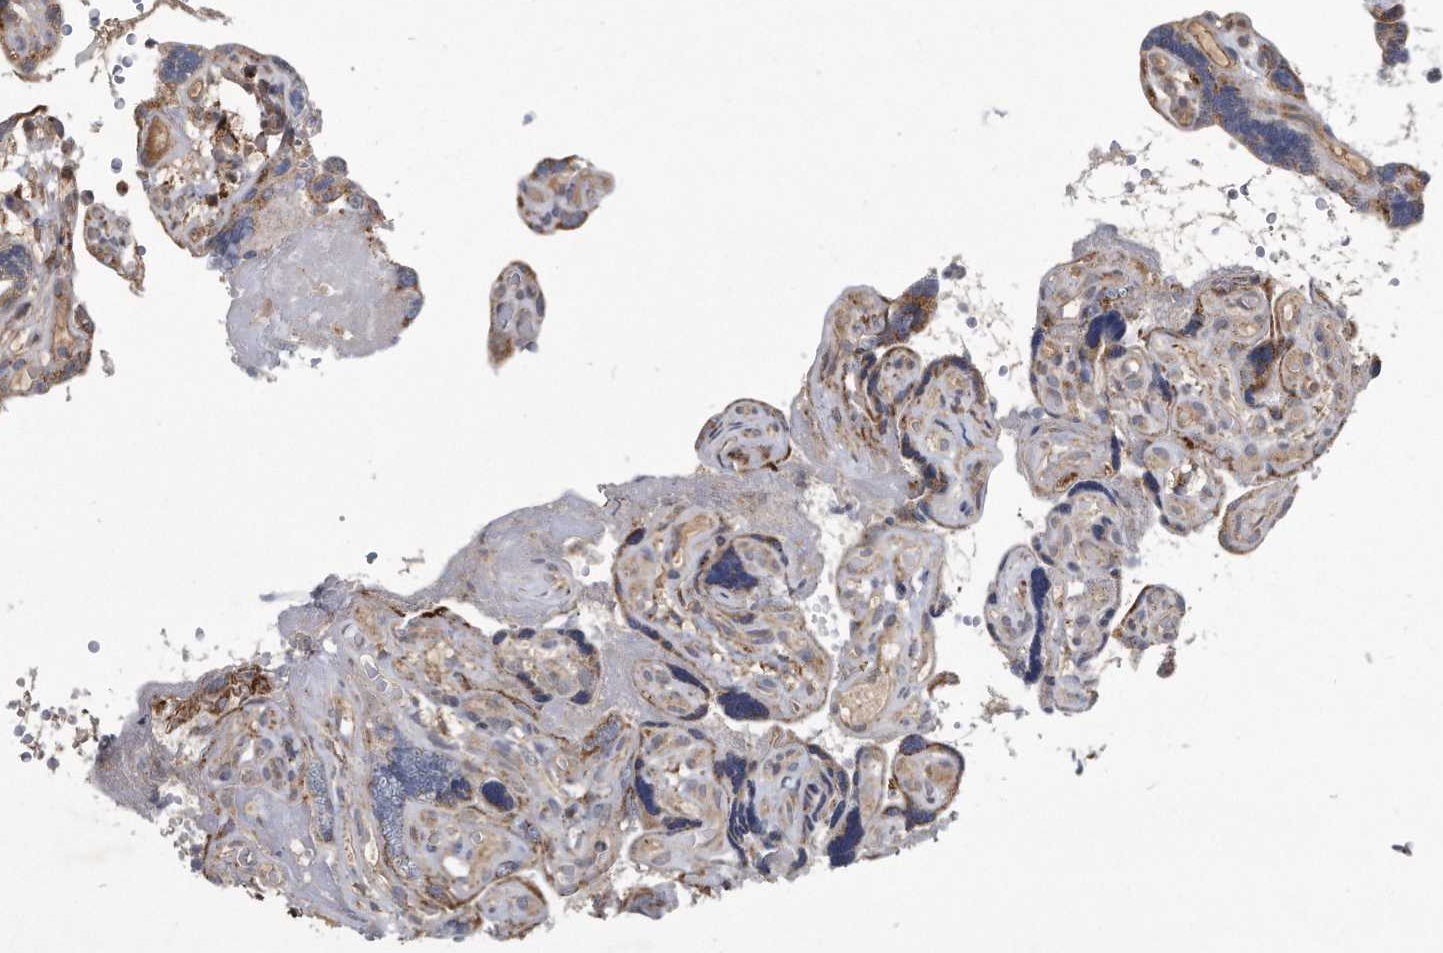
{"staining": {"intensity": "moderate", "quantity": "25%-75%", "location": "cytoplasmic/membranous"}, "tissue": "placenta", "cell_type": "Decidual cells", "image_type": "normal", "snomed": [{"axis": "morphology", "description": "Normal tissue, NOS"}, {"axis": "topography", "description": "Placenta"}], "caption": "Protein analysis of normal placenta exhibits moderate cytoplasmic/membranous staining in about 25%-75% of decidual cells. (Stains: DAB in brown, nuclei in blue, Microscopy: brightfield microscopy at high magnification).", "gene": "LYRM4", "patient": {"sex": "female", "age": 30}}